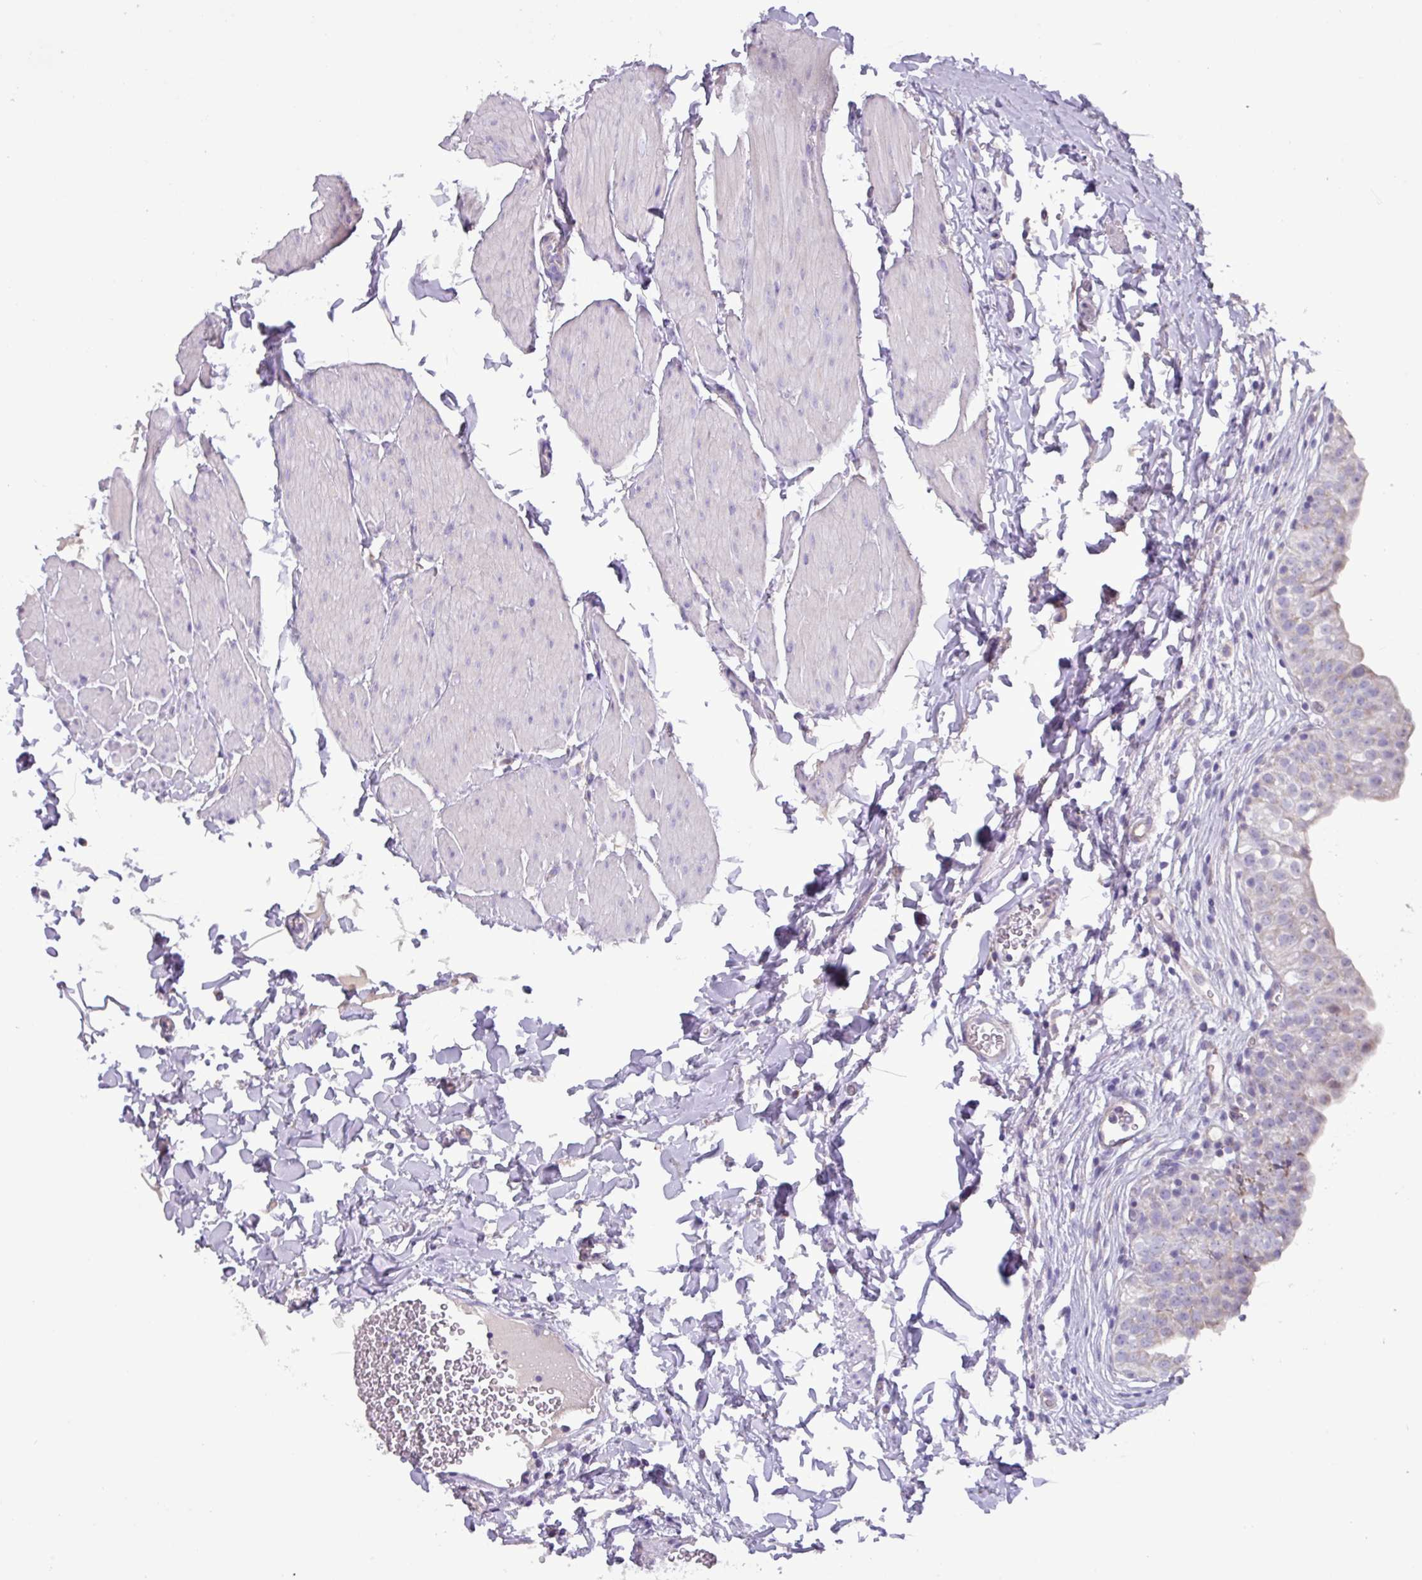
{"staining": {"intensity": "weak", "quantity": "25%-75%", "location": "cytoplasmic/membranous"}, "tissue": "urinary bladder", "cell_type": "Urothelial cells", "image_type": "normal", "snomed": [{"axis": "morphology", "description": "Normal tissue, NOS"}, {"axis": "topography", "description": "Urinary bladder"}, {"axis": "topography", "description": "Peripheral nerve tissue"}], "caption": "A high-resolution image shows immunohistochemistry (IHC) staining of benign urinary bladder, which demonstrates weak cytoplasmic/membranous expression in approximately 25%-75% of urothelial cells.", "gene": "MT", "patient": {"sex": "male", "age": 55}}